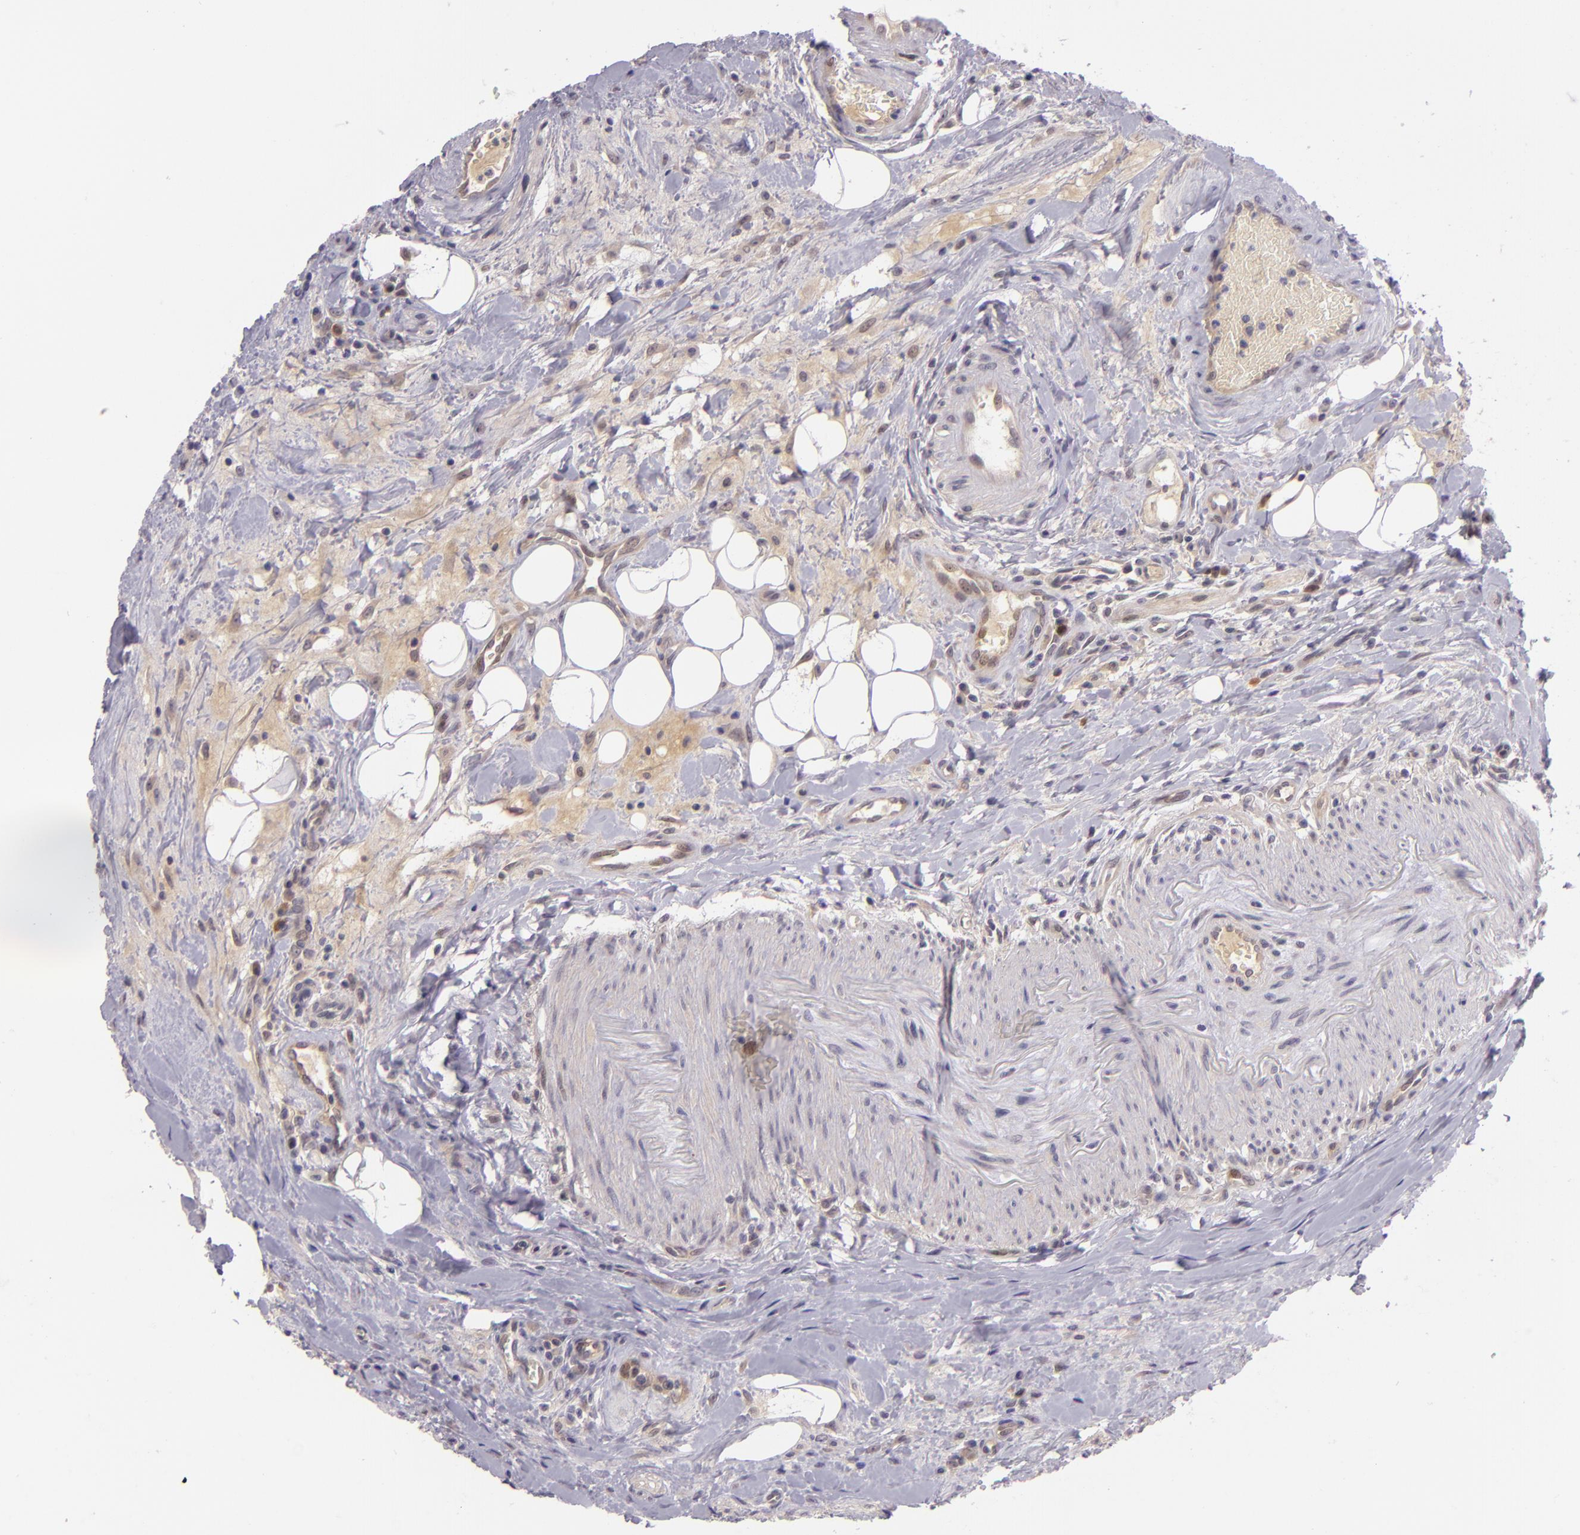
{"staining": {"intensity": "weak", "quantity": "<25%", "location": "cytoplasmic/membranous"}, "tissue": "colorectal cancer", "cell_type": "Tumor cells", "image_type": "cancer", "snomed": [{"axis": "morphology", "description": "Adenocarcinoma, NOS"}, {"axis": "topography", "description": "Colon"}], "caption": "A high-resolution histopathology image shows immunohistochemistry (IHC) staining of colorectal cancer (adenocarcinoma), which demonstrates no significant expression in tumor cells.", "gene": "CSE1L", "patient": {"sex": "male", "age": 54}}